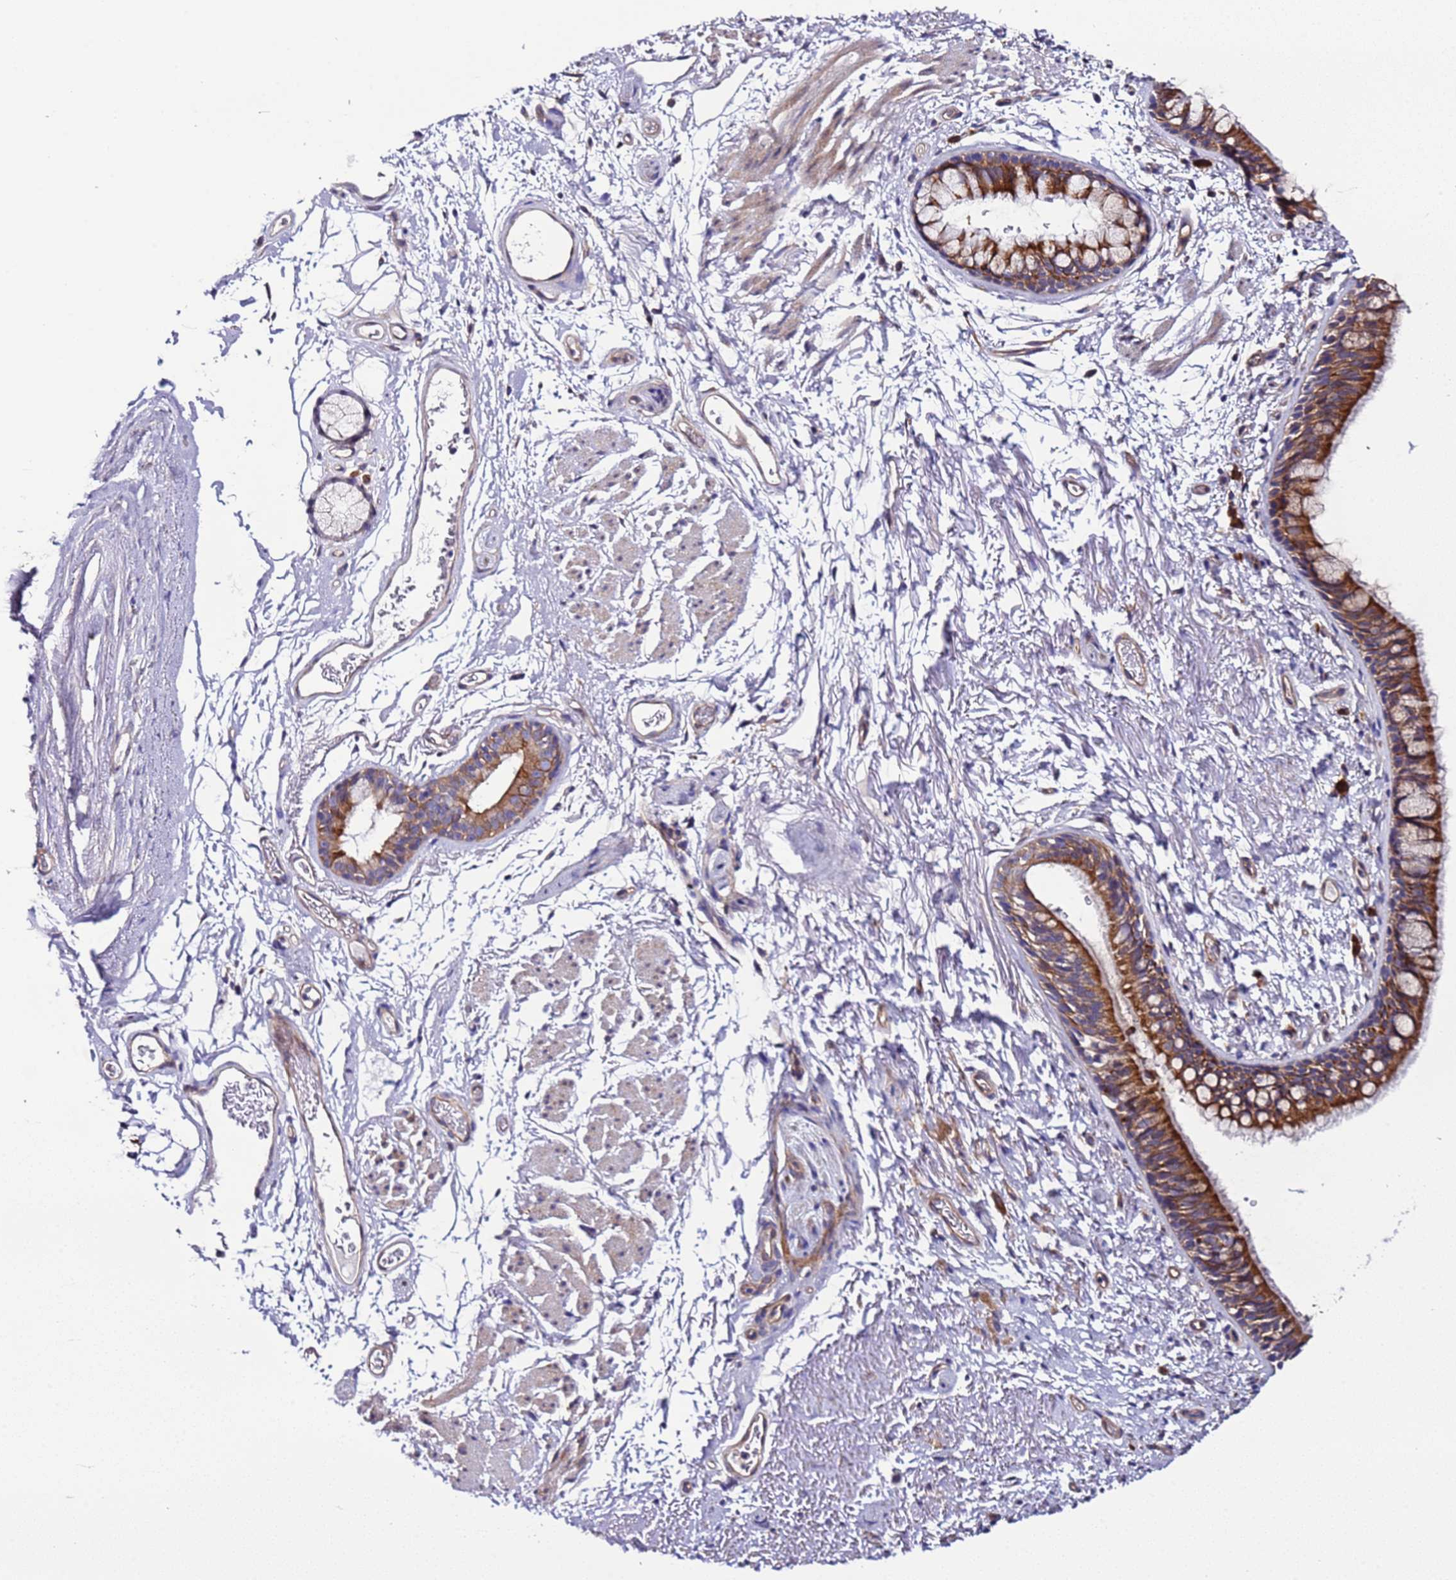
{"staining": {"intensity": "moderate", "quantity": ">75%", "location": "cytoplasmic/membranous"}, "tissue": "bronchus", "cell_type": "Respiratory epithelial cells", "image_type": "normal", "snomed": [{"axis": "morphology", "description": "Normal tissue, NOS"}, {"axis": "topography", "description": "Cartilage tissue"}, {"axis": "topography", "description": "Bronchus"}], "caption": "A medium amount of moderate cytoplasmic/membranous positivity is identified in approximately >75% of respiratory epithelial cells in unremarkable bronchus. Using DAB (brown) and hematoxylin (blue) stains, captured at high magnification using brightfield microscopy.", "gene": "SPCS1", "patient": {"sex": "female", "age": 73}}